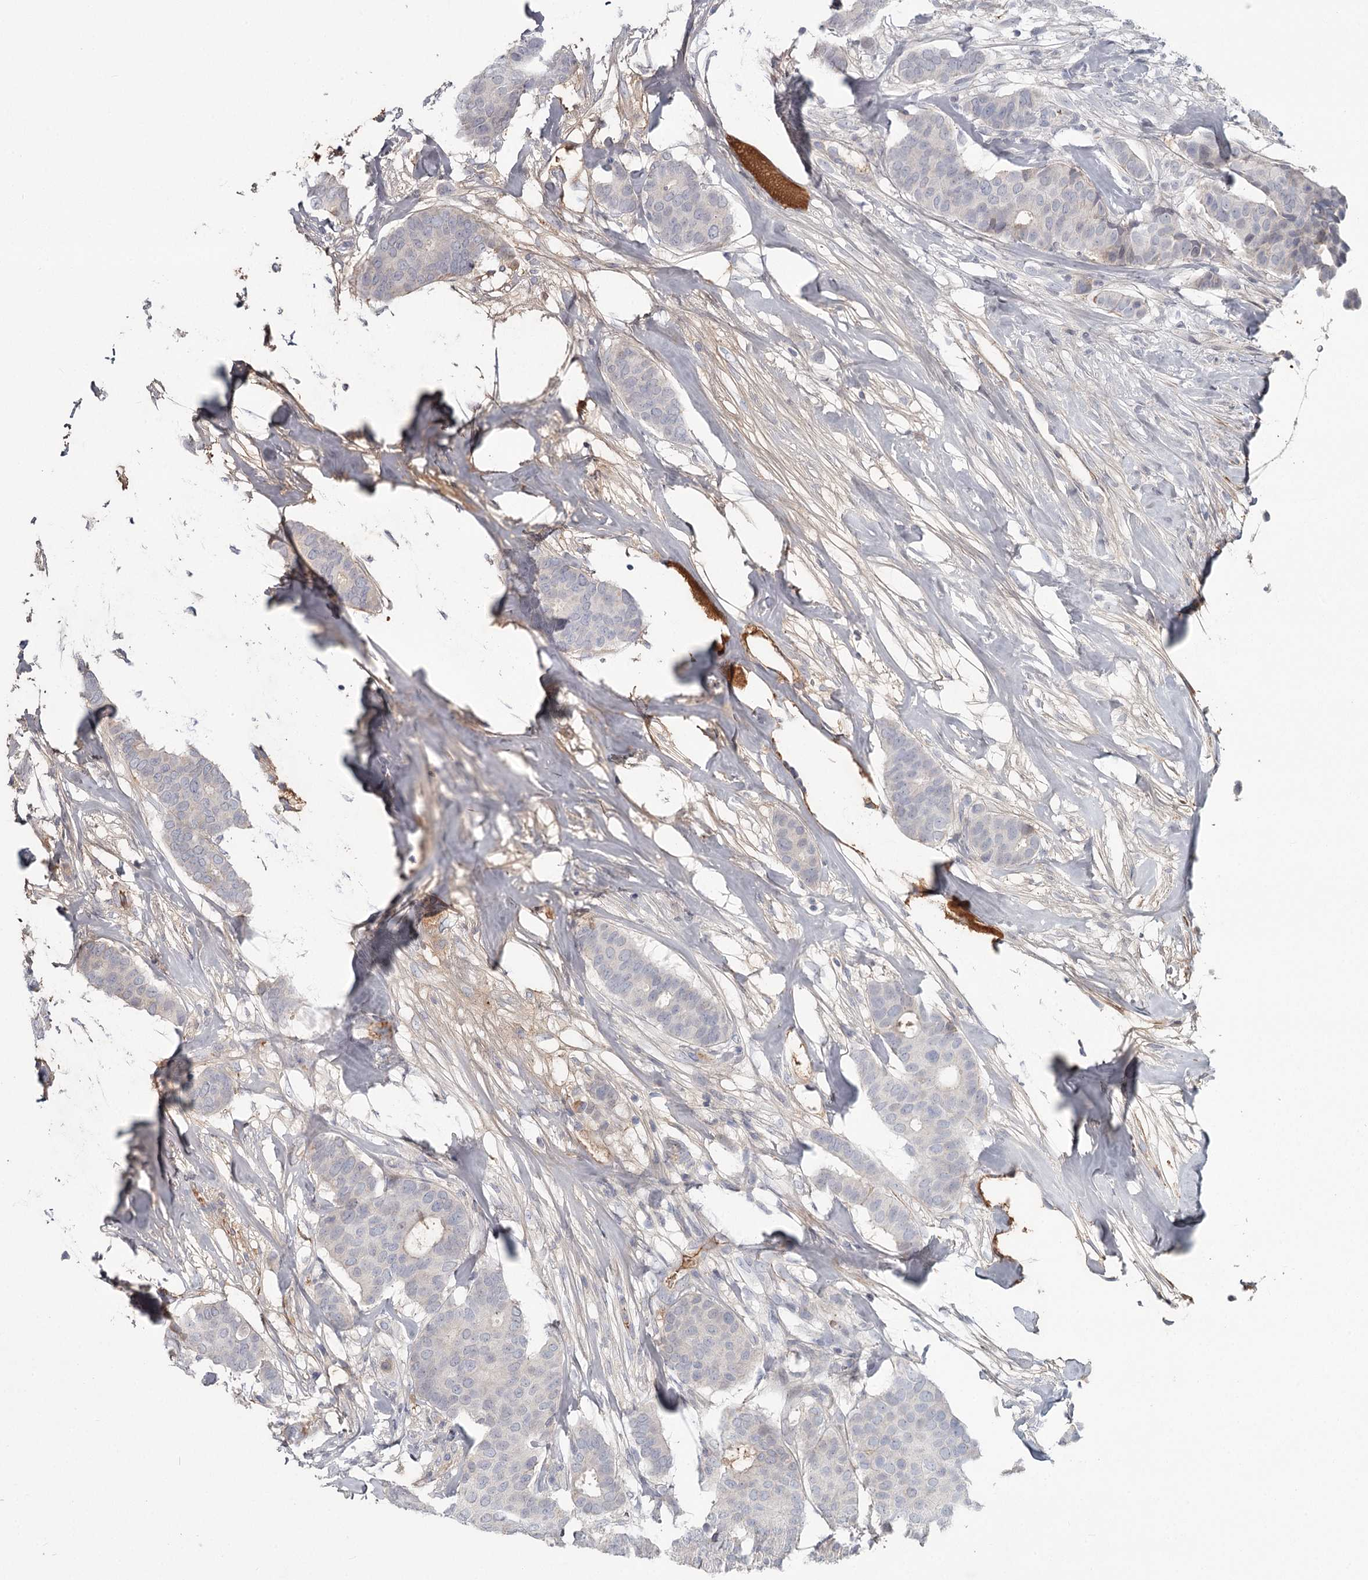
{"staining": {"intensity": "negative", "quantity": "none", "location": "none"}, "tissue": "breast cancer", "cell_type": "Tumor cells", "image_type": "cancer", "snomed": [{"axis": "morphology", "description": "Duct carcinoma"}, {"axis": "topography", "description": "Breast"}], "caption": "An immunohistochemistry (IHC) image of intraductal carcinoma (breast) is shown. There is no staining in tumor cells of intraductal carcinoma (breast). (Brightfield microscopy of DAB IHC at high magnification).", "gene": "DHRS9", "patient": {"sex": "female", "age": 75}}